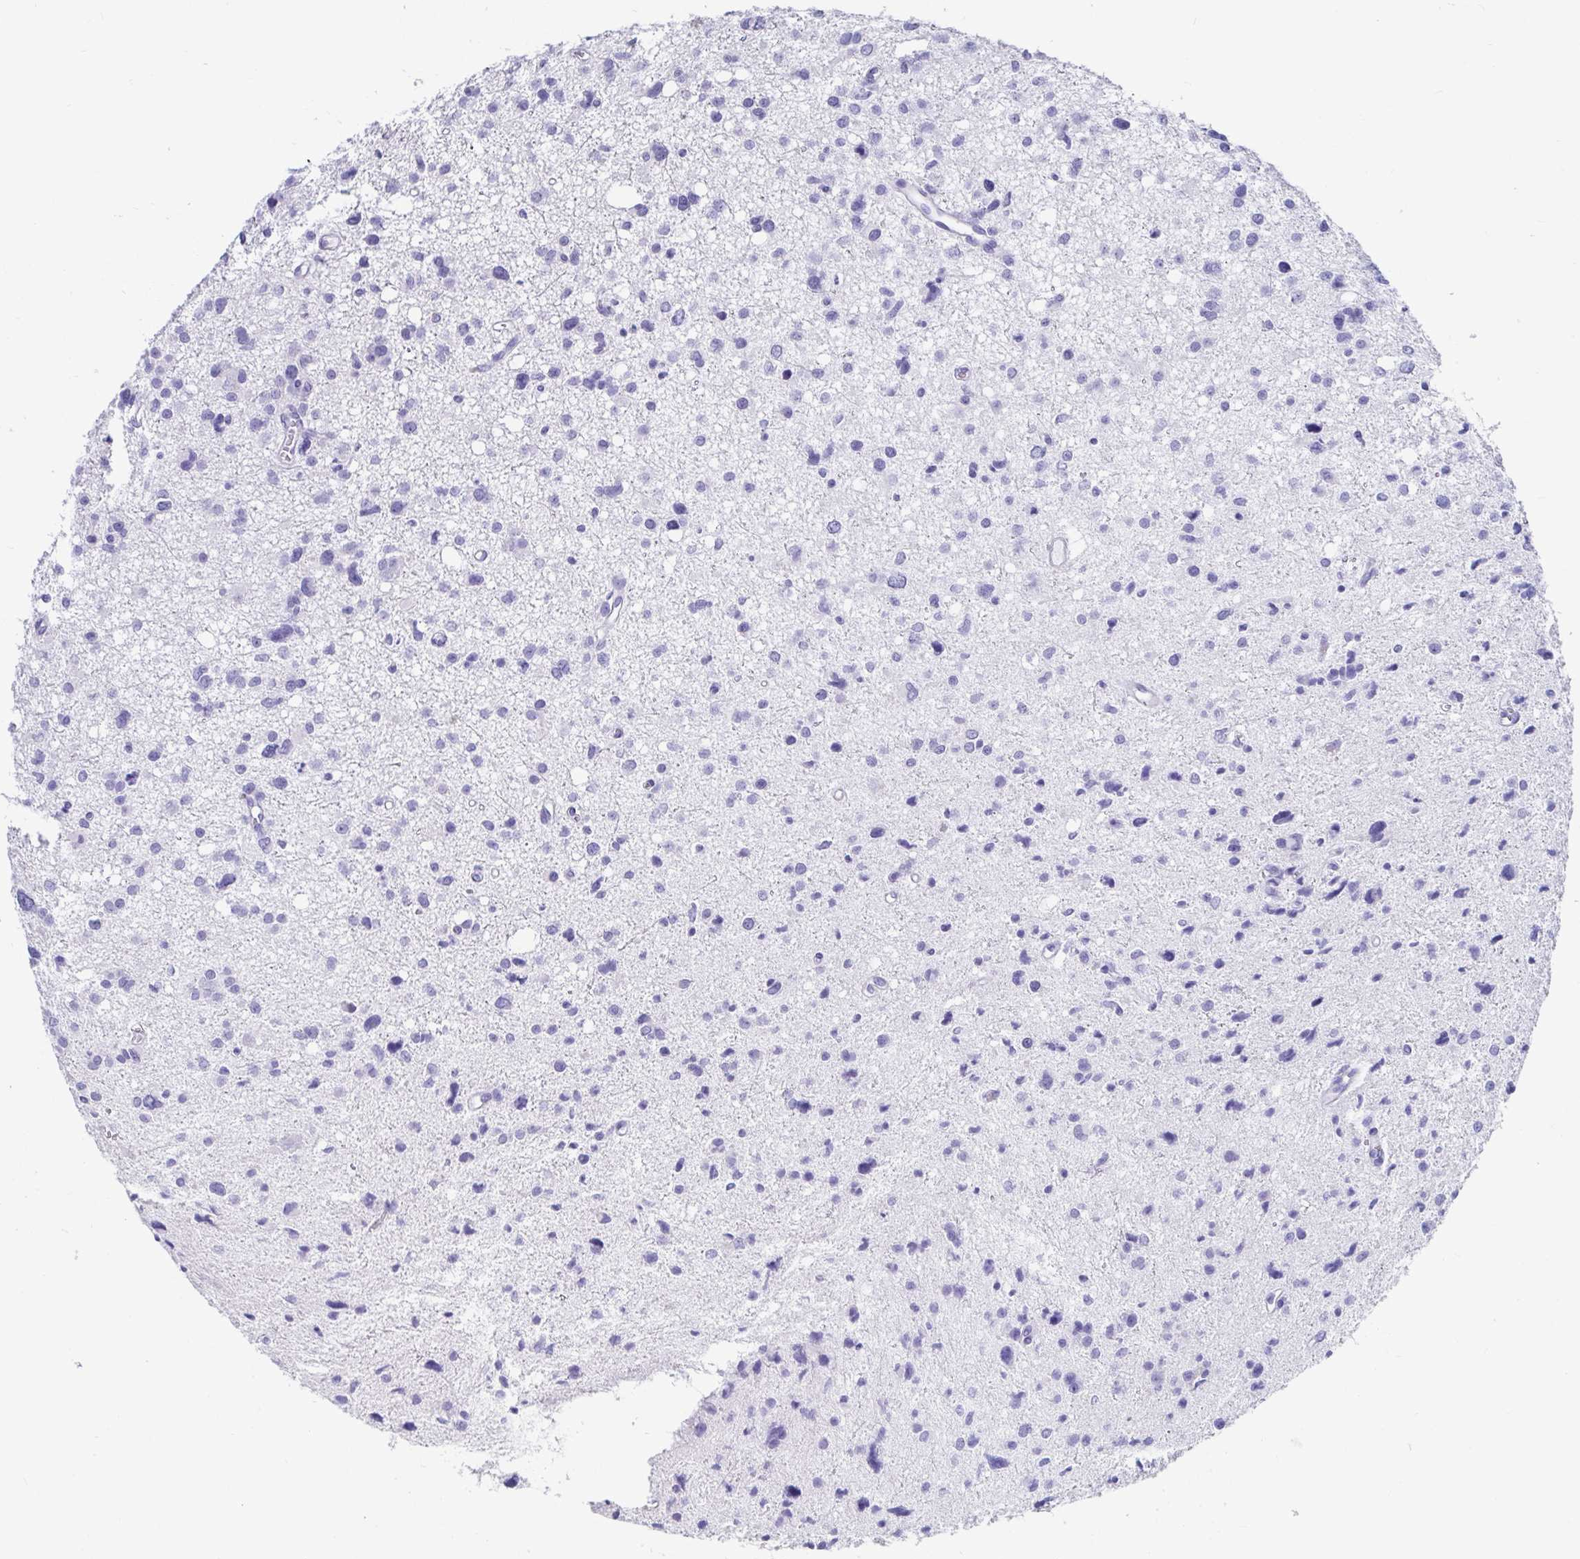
{"staining": {"intensity": "negative", "quantity": "none", "location": "none"}, "tissue": "glioma", "cell_type": "Tumor cells", "image_type": "cancer", "snomed": [{"axis": "morphology", "description": "Glioma, malignant, High grade"}, {"axis": "topography", "description": "Brain"}], "caption": "A high-resolution histopathology image shows IHC staining of high-grade glioma (malignant), which shows no significant positivity in tumor cells.", "gene": "ZPBP2", "patient": {"sex": "male", "age": 23}}